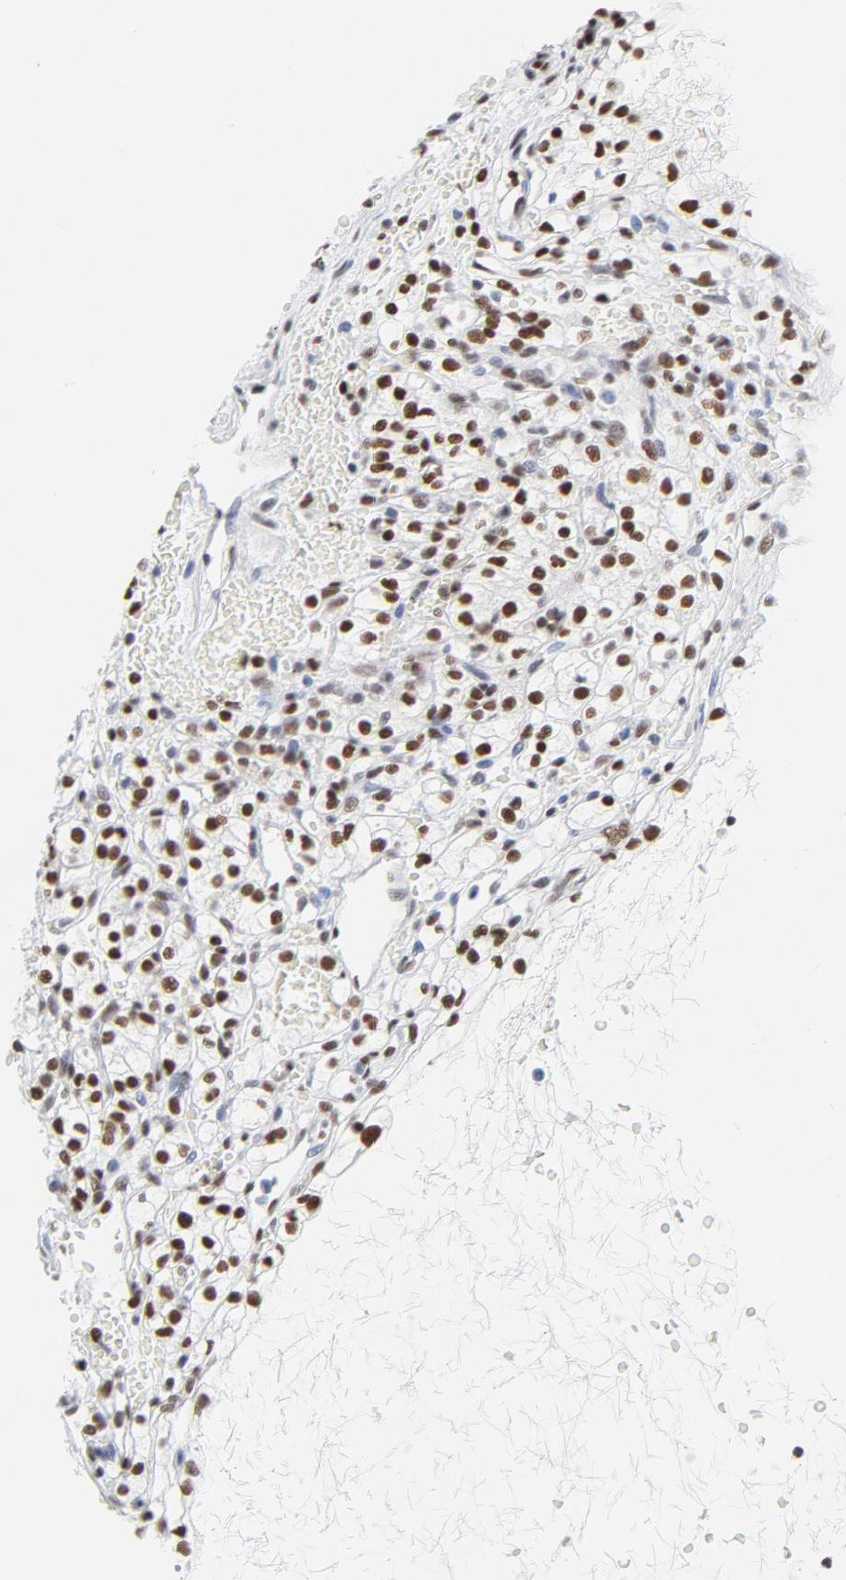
{"staining": {"intensity": "strong", "quantity": ">75%", "location": "nuclear"}, "tissue": "renal cancer", "cell_type": "Tumor cells", "image_type": "cancer", "snomed": [{"axis": "morphology", "description": "Adenocarcinoma, NOS"}, {"axis": "topography", "description": "Kidney"}], "caption": "Immunohistochemical staining of renal adenocarcinoma demonstrates strong nuclear protein expression in approximately >75% of tumor cells.", "gene": "ATF2", "patient": {"sex": "female", "age": 60}}